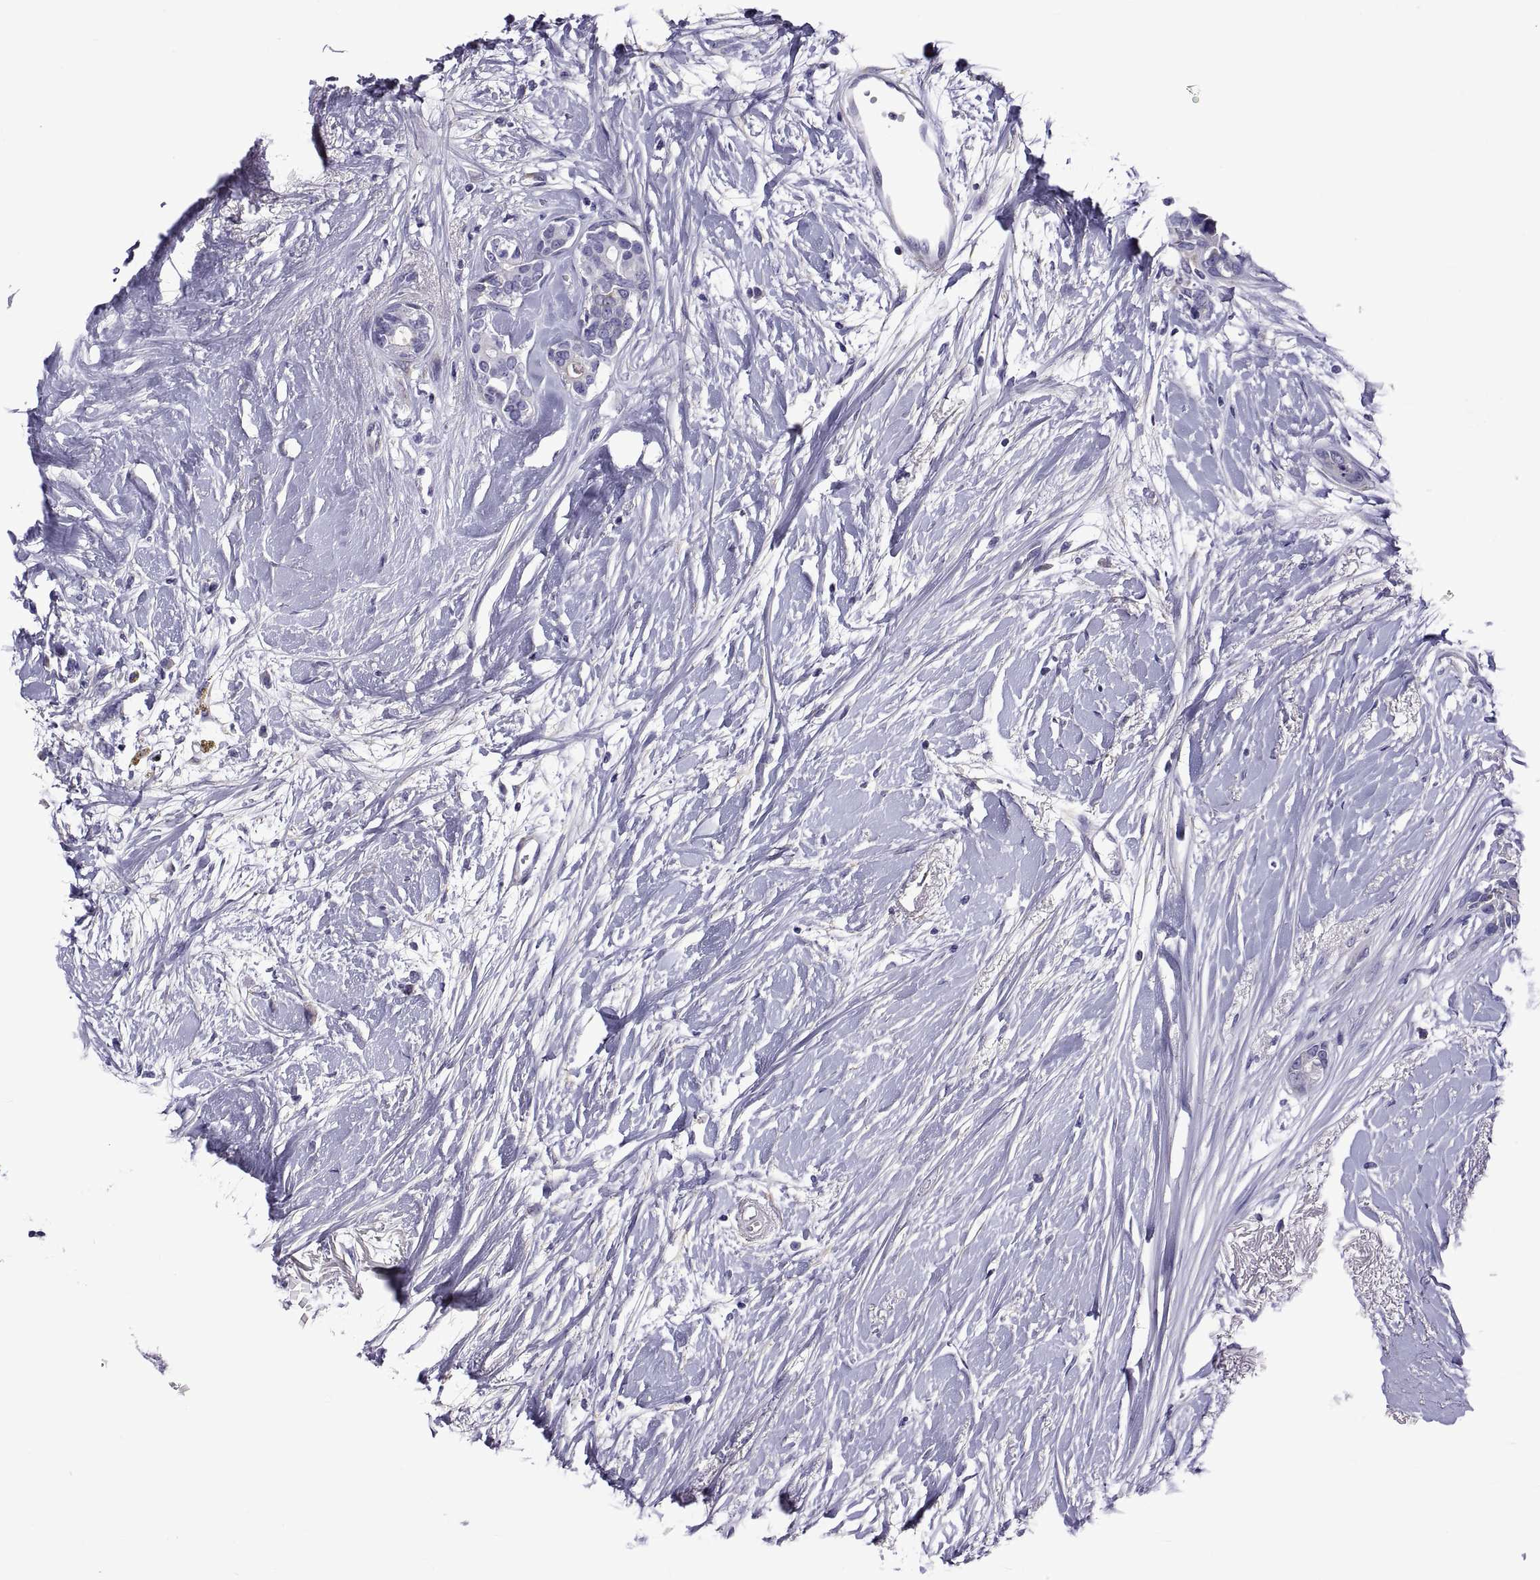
{"staining": {"intensity": "negative", "quantity": "none", "location": "none"}, "tissue": "breast cancer", "cell_type": "Tumor cells", "image_type": "cancer", "snomed": [{"axis": "morphology", "description": "Duct carcinoma"}, {"axis": "topography", "description": "Breast"}], "caption": "IHC histopathology image of human breast cancer stained for a protein (brown), which reveals no positivity in tumor cells. The staining is performed using DAB (3,3'-diaminobenzidine) brown chromogen with nuclei counter-stained in using hematoxylin.", "gene": "TMC3", "patient": {"sex": "female", "age": 40}}